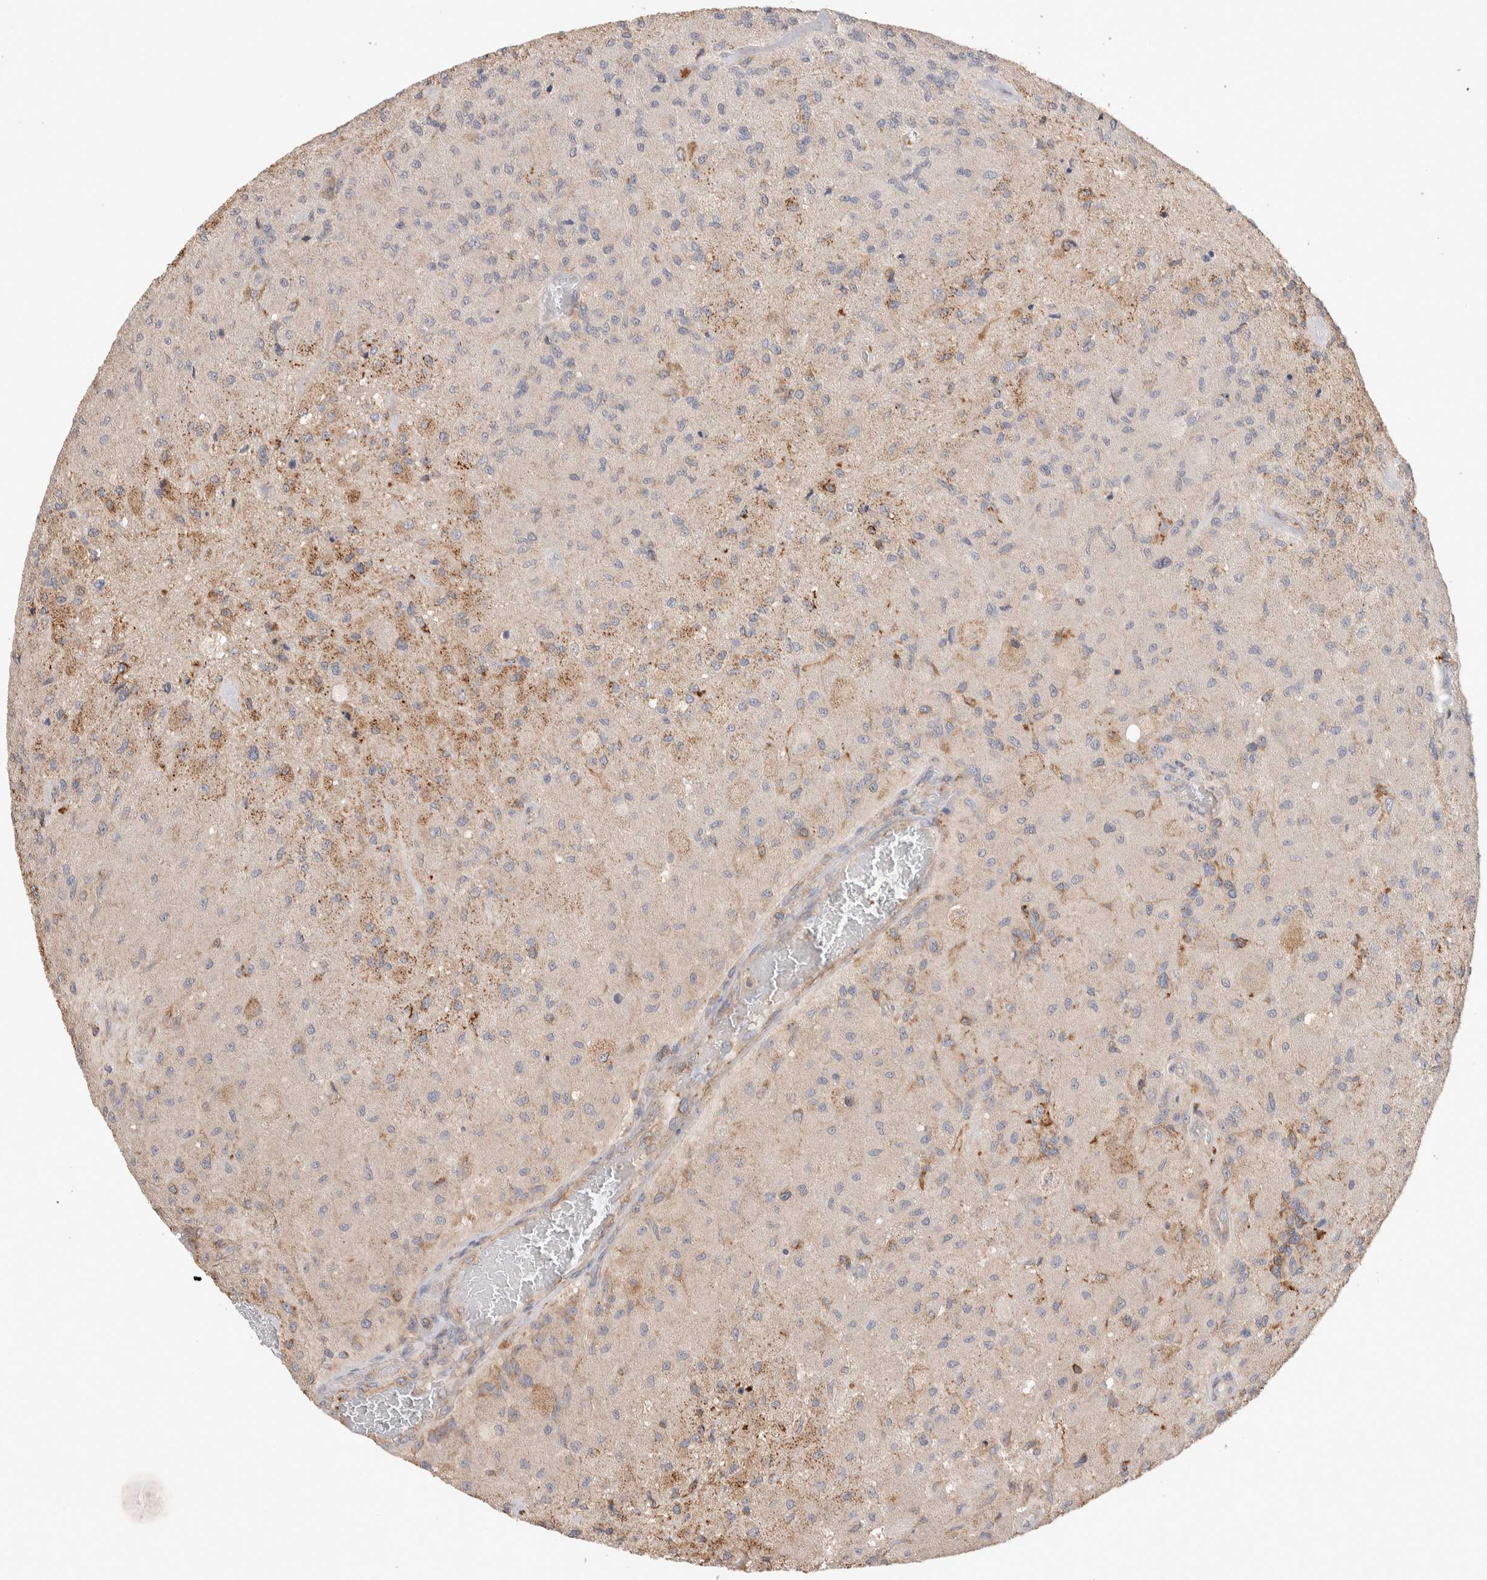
{"staining": {"intensity": "moderate", "quantity": "<25%", "location": "cytoplasmic/membranous"}, "tissue": "glioma", "cell_type": "Tumor cells", "image_type": "cancer", "snomed": [{"axis": "morphology", "description": "Normal tissue, NOS"}, {"axis": "morphology", "description": "Glioma, malignant, High grade"}, {"axis": "topography", "description": "Cerebral cortex"}], "caption": "Protein analysis of glioma tissue demonstrates moderate cytoplasmic/membranous expression in about <25% of tumor cells. (DAB (3,3'-diaminobenzidine) IHC with brightfield microscopy, high magnification).", "gene": "DEPTOR", "patient": {"sex": "male", "age": 77}}